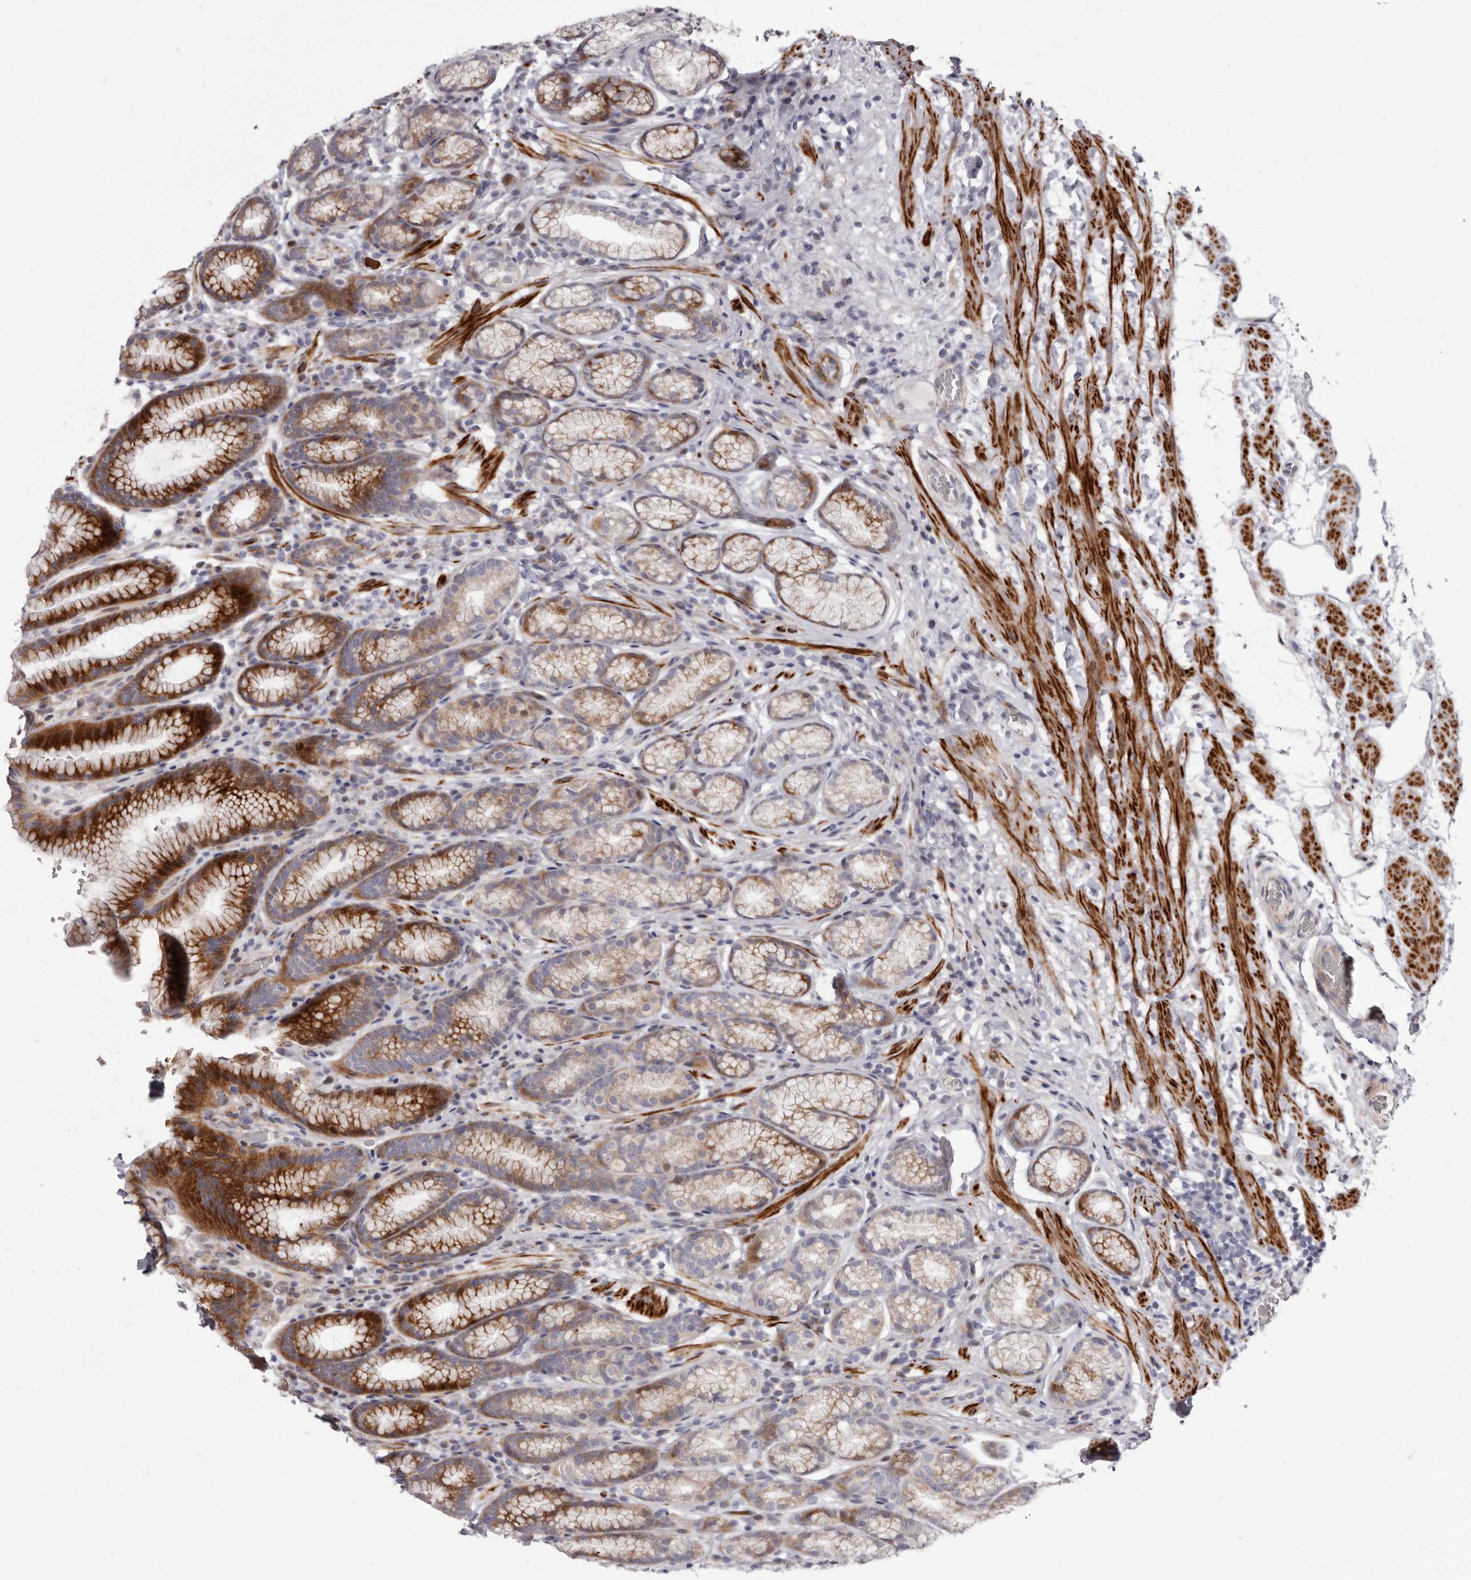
{"staining": {"intensity": "strong", "quantity": "25%-75%", "location": "cytoplasmic/membranous"}, "tissue": "stomach", "cell_type": "Glandular cells", "image_type": "normal", "snomed": [{"axis": "morphology", "description": "Normal tissue, NOS"}, {"axis": "topography", "description": "Stomach"}], "caption": "Immunohistochemistry (DAB) staining of benign human stomach demonstrates strong cytoplasmic/membranous protein expression in about 25%-75% of glandular cells.", "gene": "AIDA", "patient": {"sex": "male", "age": 42}}